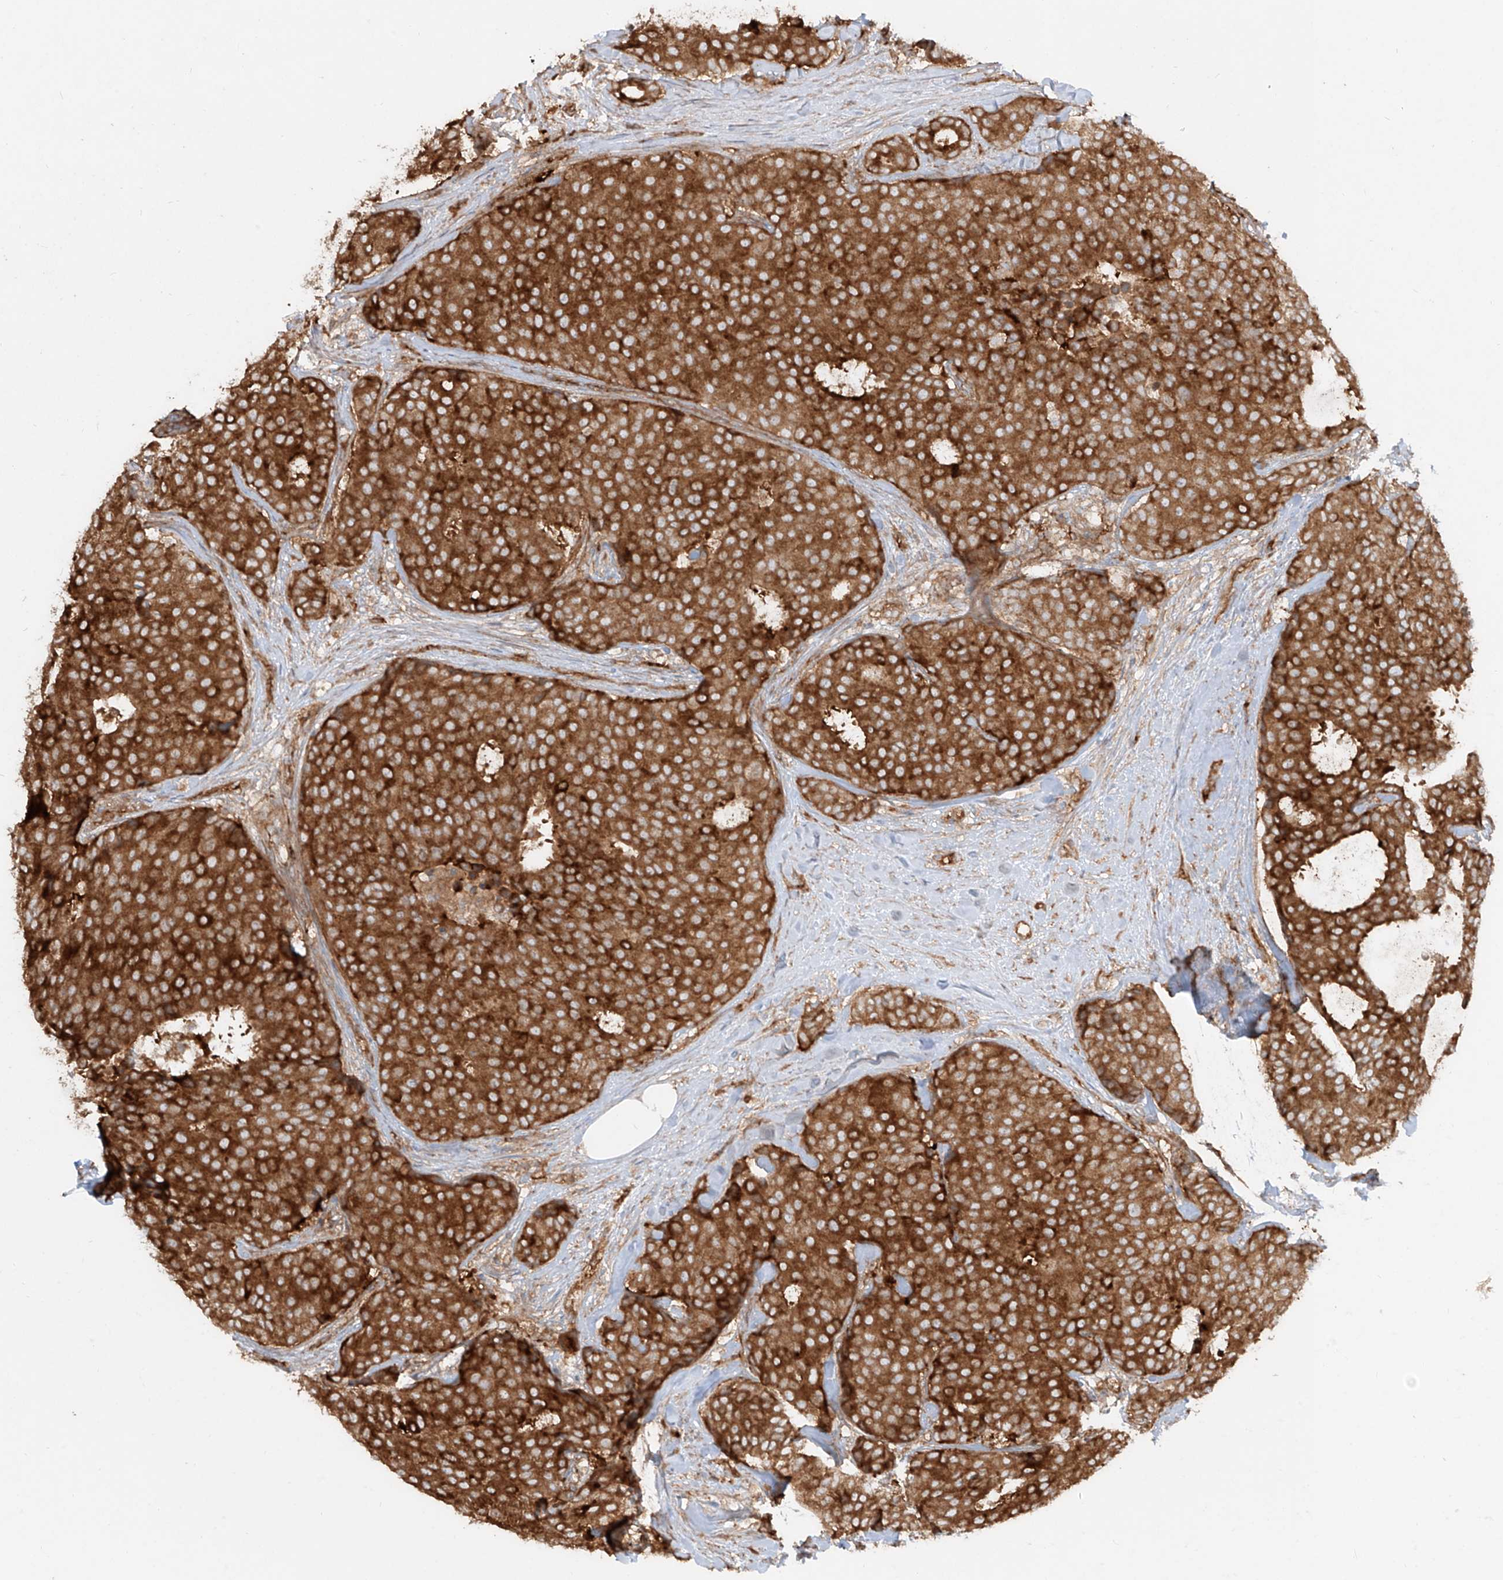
{"staining": {"intensity": "strong", "quantity": ">75%", "location": "cytoplasmic/membranous"}, "tissue": "breast cancer", "cell_type": "Tumor cells", "image_type": "cancer", "snomed": [{"axis": "morphology", "description": "Duct carcinoma"}, {"axis": "topography", "description": "Breast"}], "caption": "Immunohistochemical staining of human breast cancer exhibits high levels of strong cytoplasmic/membranous protein positivity in about >75% of tumor cells. Immunohistochemistry stains the protein of interest in brown and the nuclei are stained blue.", "gene": "CCDC115", "patient": {"sex": "female", "age": 75}}